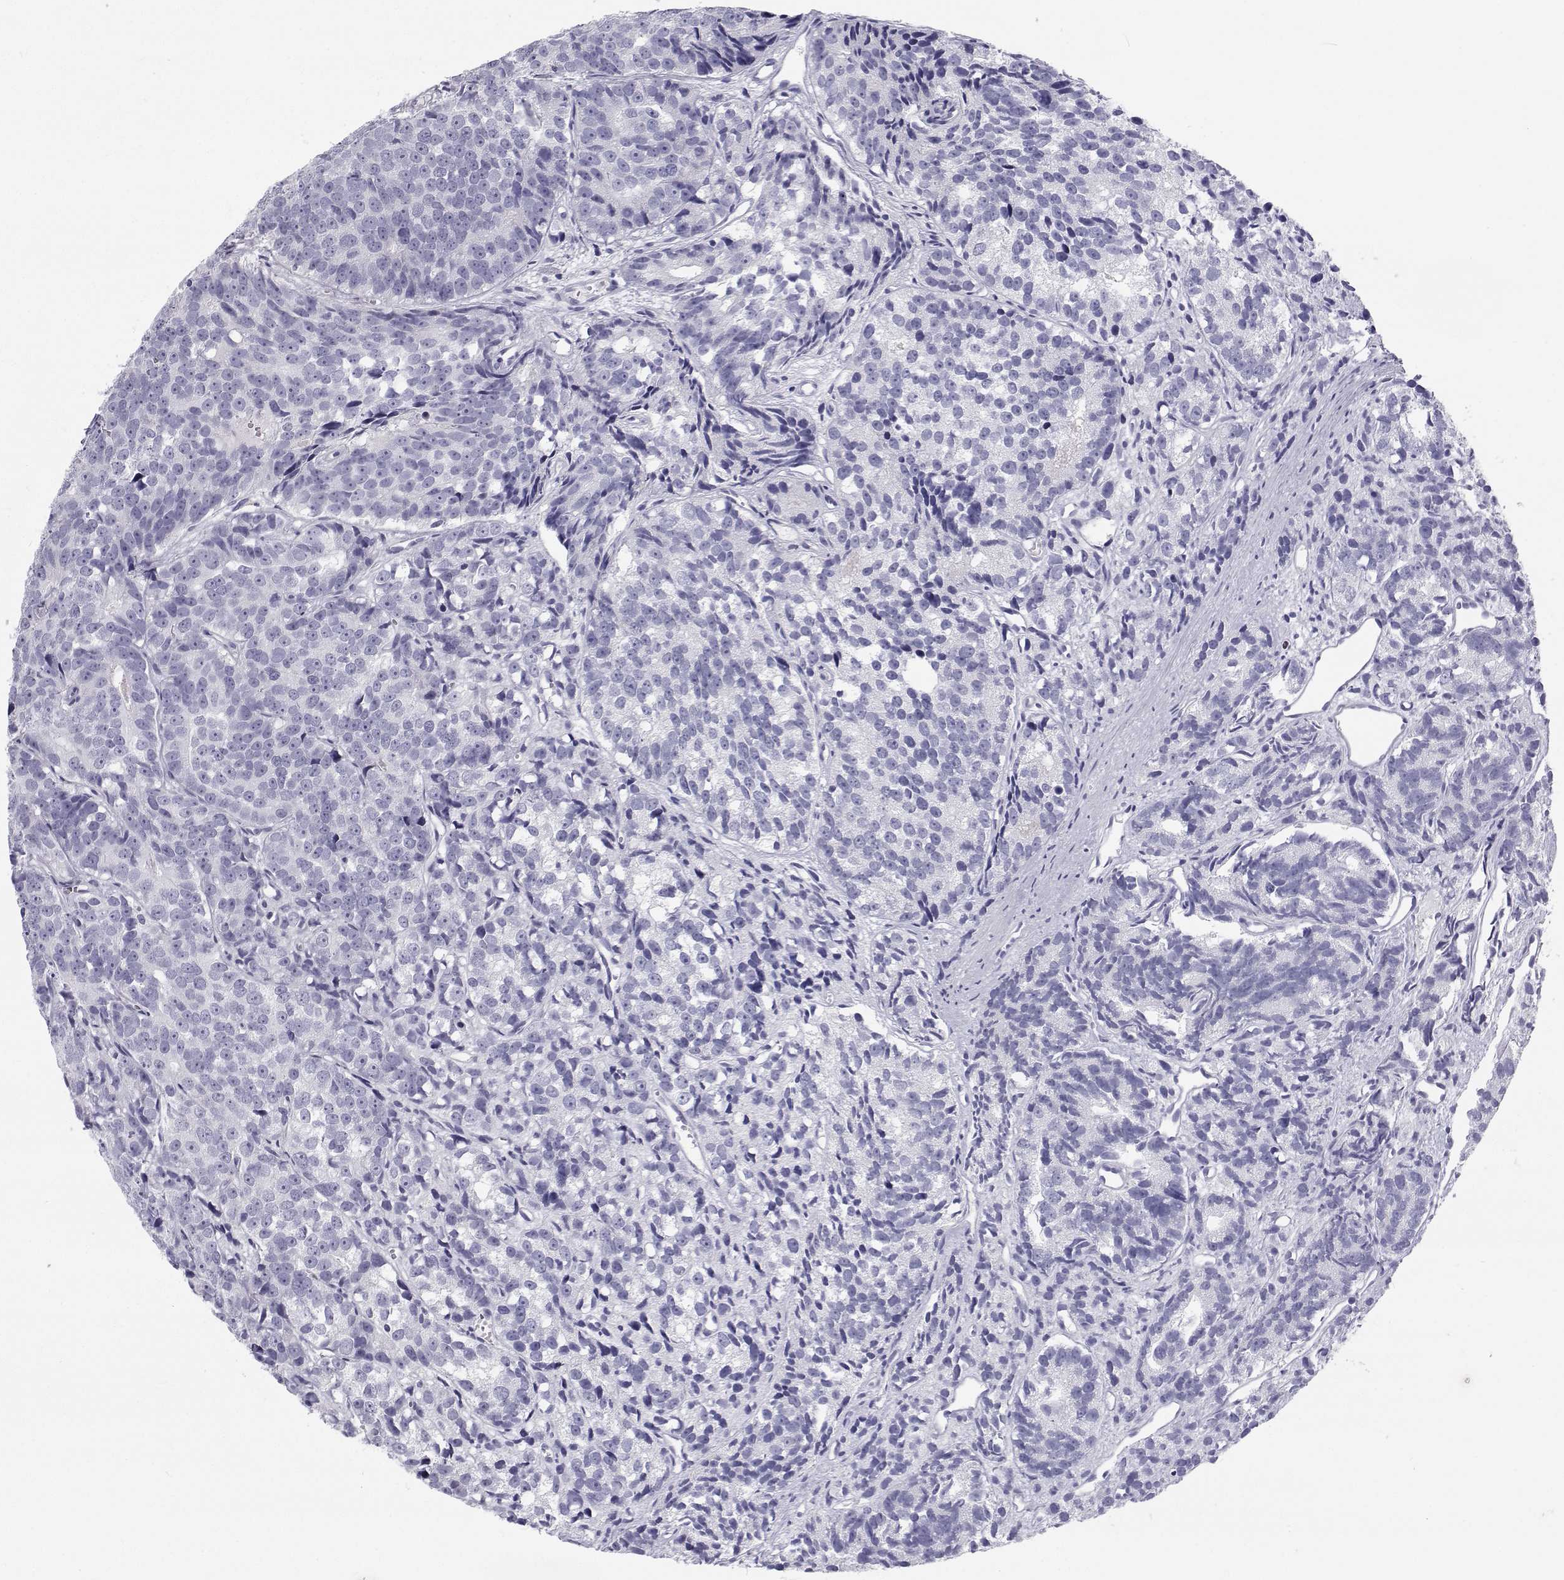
{"staining": {"intensity": "negative", "quantity": "none", "location": "none"}, "tissue": "prostate cancer", "cell_type": "Tumor cells", "image_type": "cancer", "snomed": [{"axis": "morphology", "description": "Adenocarcinoma, High grade"}, {"axis": "topography", "description": "Prostate"}], "caption": "Immunohistochemistry (IHC) of human prostate cancer demonstrates no positivity in tumor cells.", "gene": "SFTPB", "patient": {"sex": "male", "age": 77}}